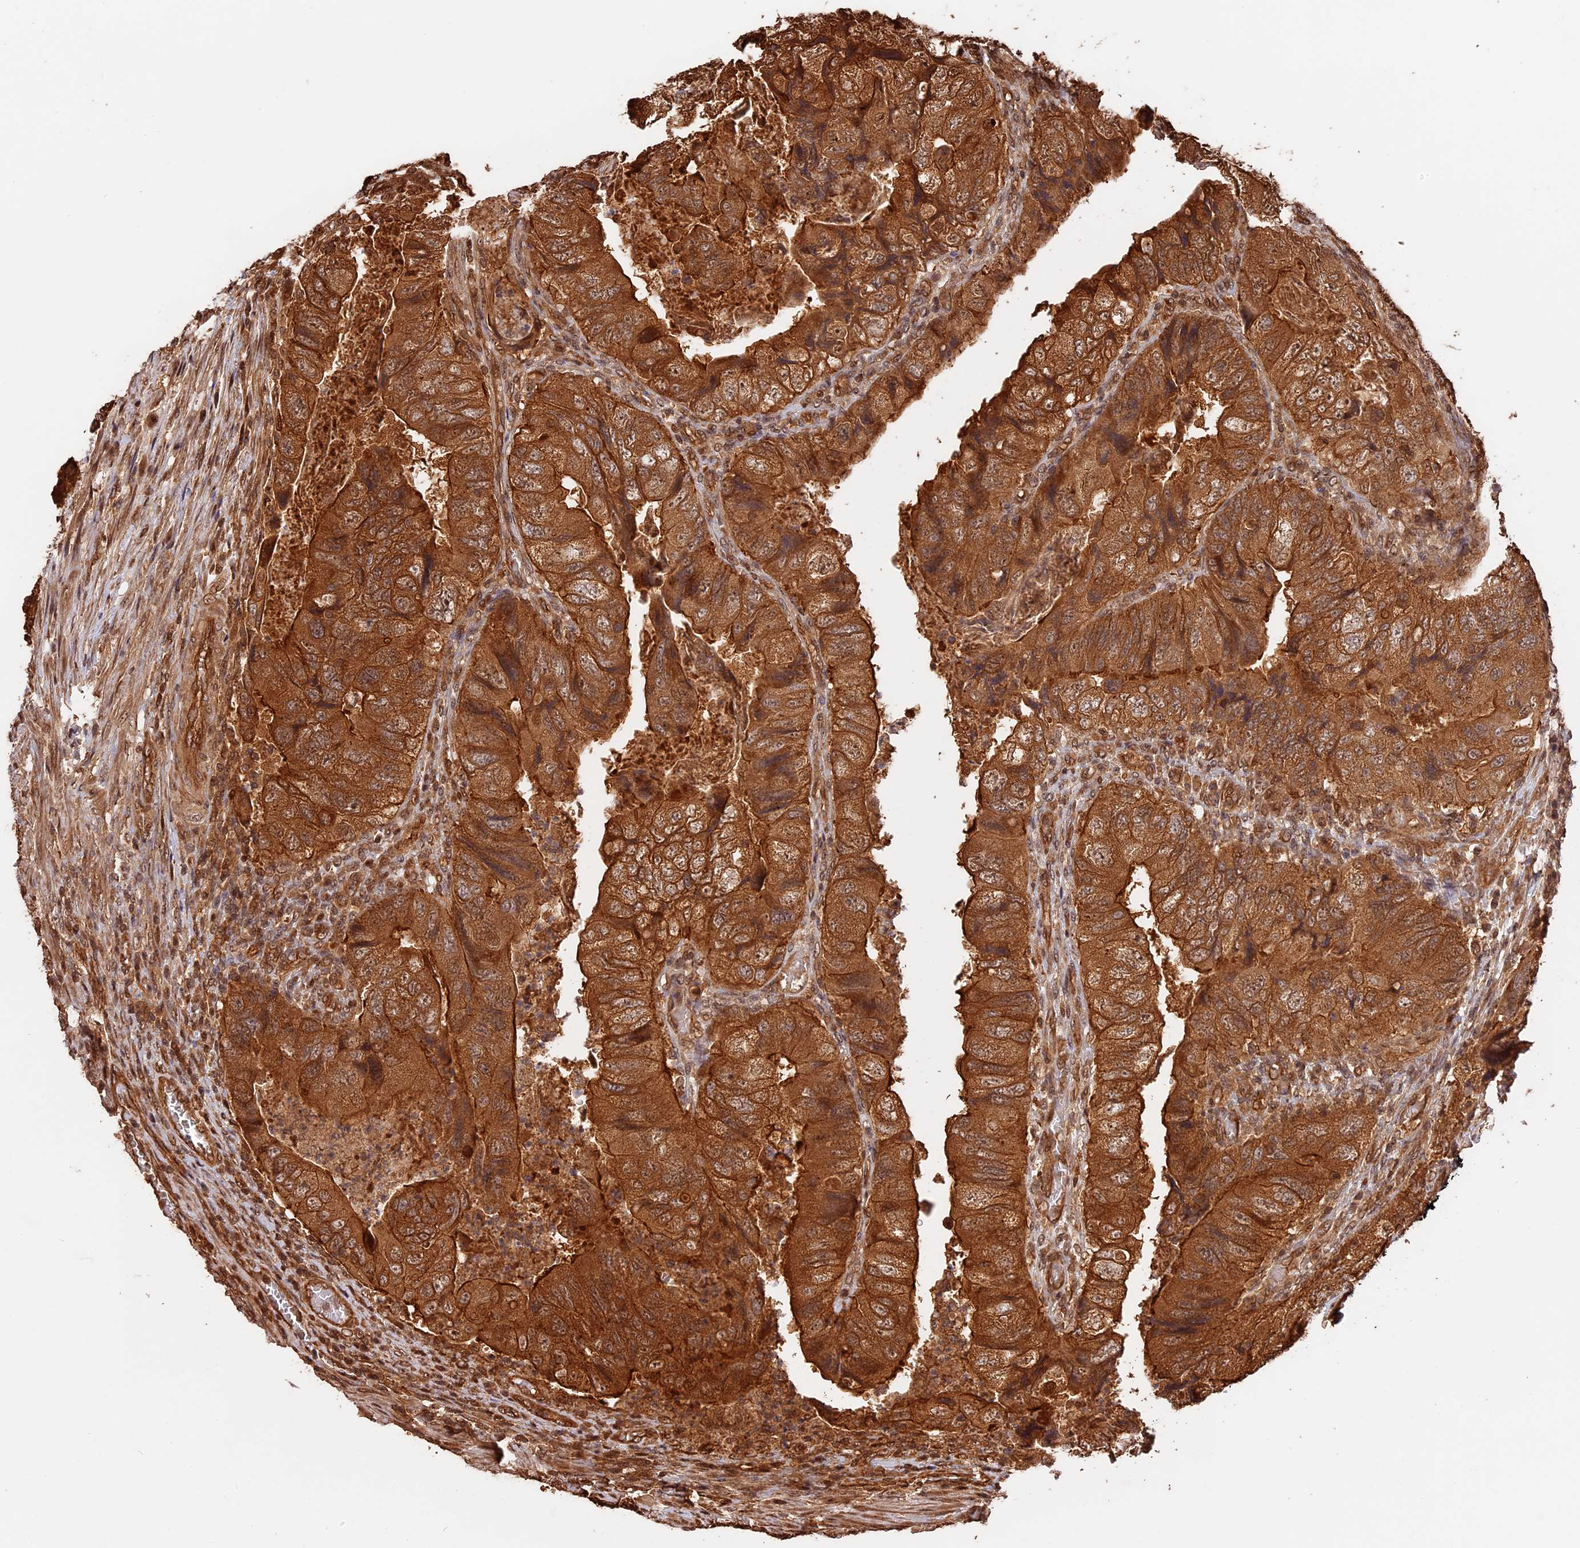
{"staining": {"intensity": "strong", "quantity": ">75%", "location": "cytoplasmic/membranous"}, "tissue": "colorectal cancer", "cell_type": "Tumor cells", "image_type": "cancer", "snomed": [{"axis": "morphology", "description": "Adenocarcinoma, NOS"}, {"axis": "topography", "description": "Rectum"}], "caption": "Colorectal cancer (adenocarcinoma) stained with a protein marker reveals strong staining in tumor cells.", "gene": "PPP1R37", "patient": {"sex": "male", "age": 63}}